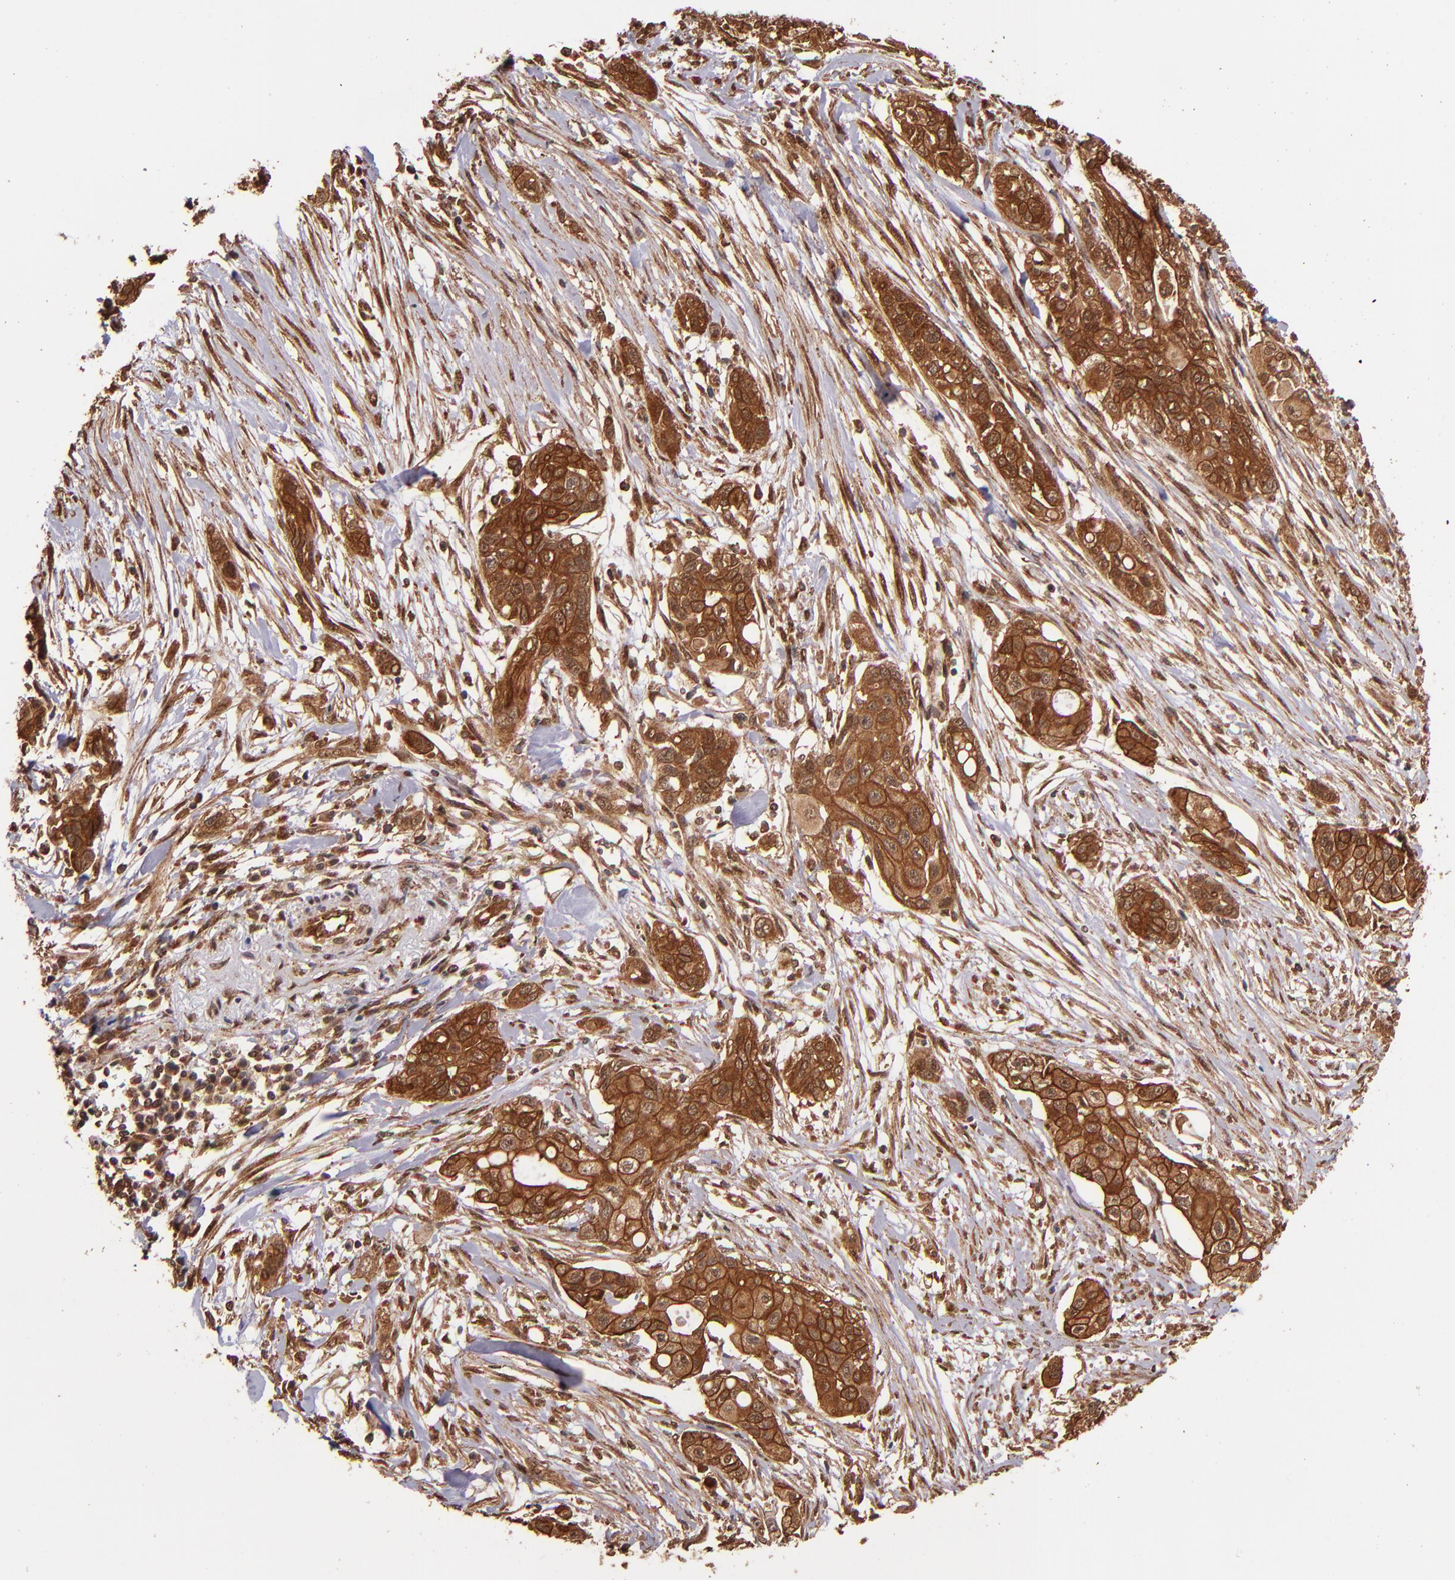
{"staining": {"intensity": "strong", "quantity": ">75%", "location": "cytoplasmic/membranous"}, "tissue": "pancreatic cancer", "cell_type": "Tumor cells", "image_type": "cancer", "snomed": [{"axis": "morphology", "description": "Adenocarcinoma, NOS"}, {"axis": "topography", "description": "Pancreas"}], "caption": "The micrograph reveals a brown stain indicating the presence of a protein in the cytoplasmic/membranous of tumor cells in pancreatic adenocarcinoma.", "gene": "STX8", "patient": {"sex": "female", "age": 60}}